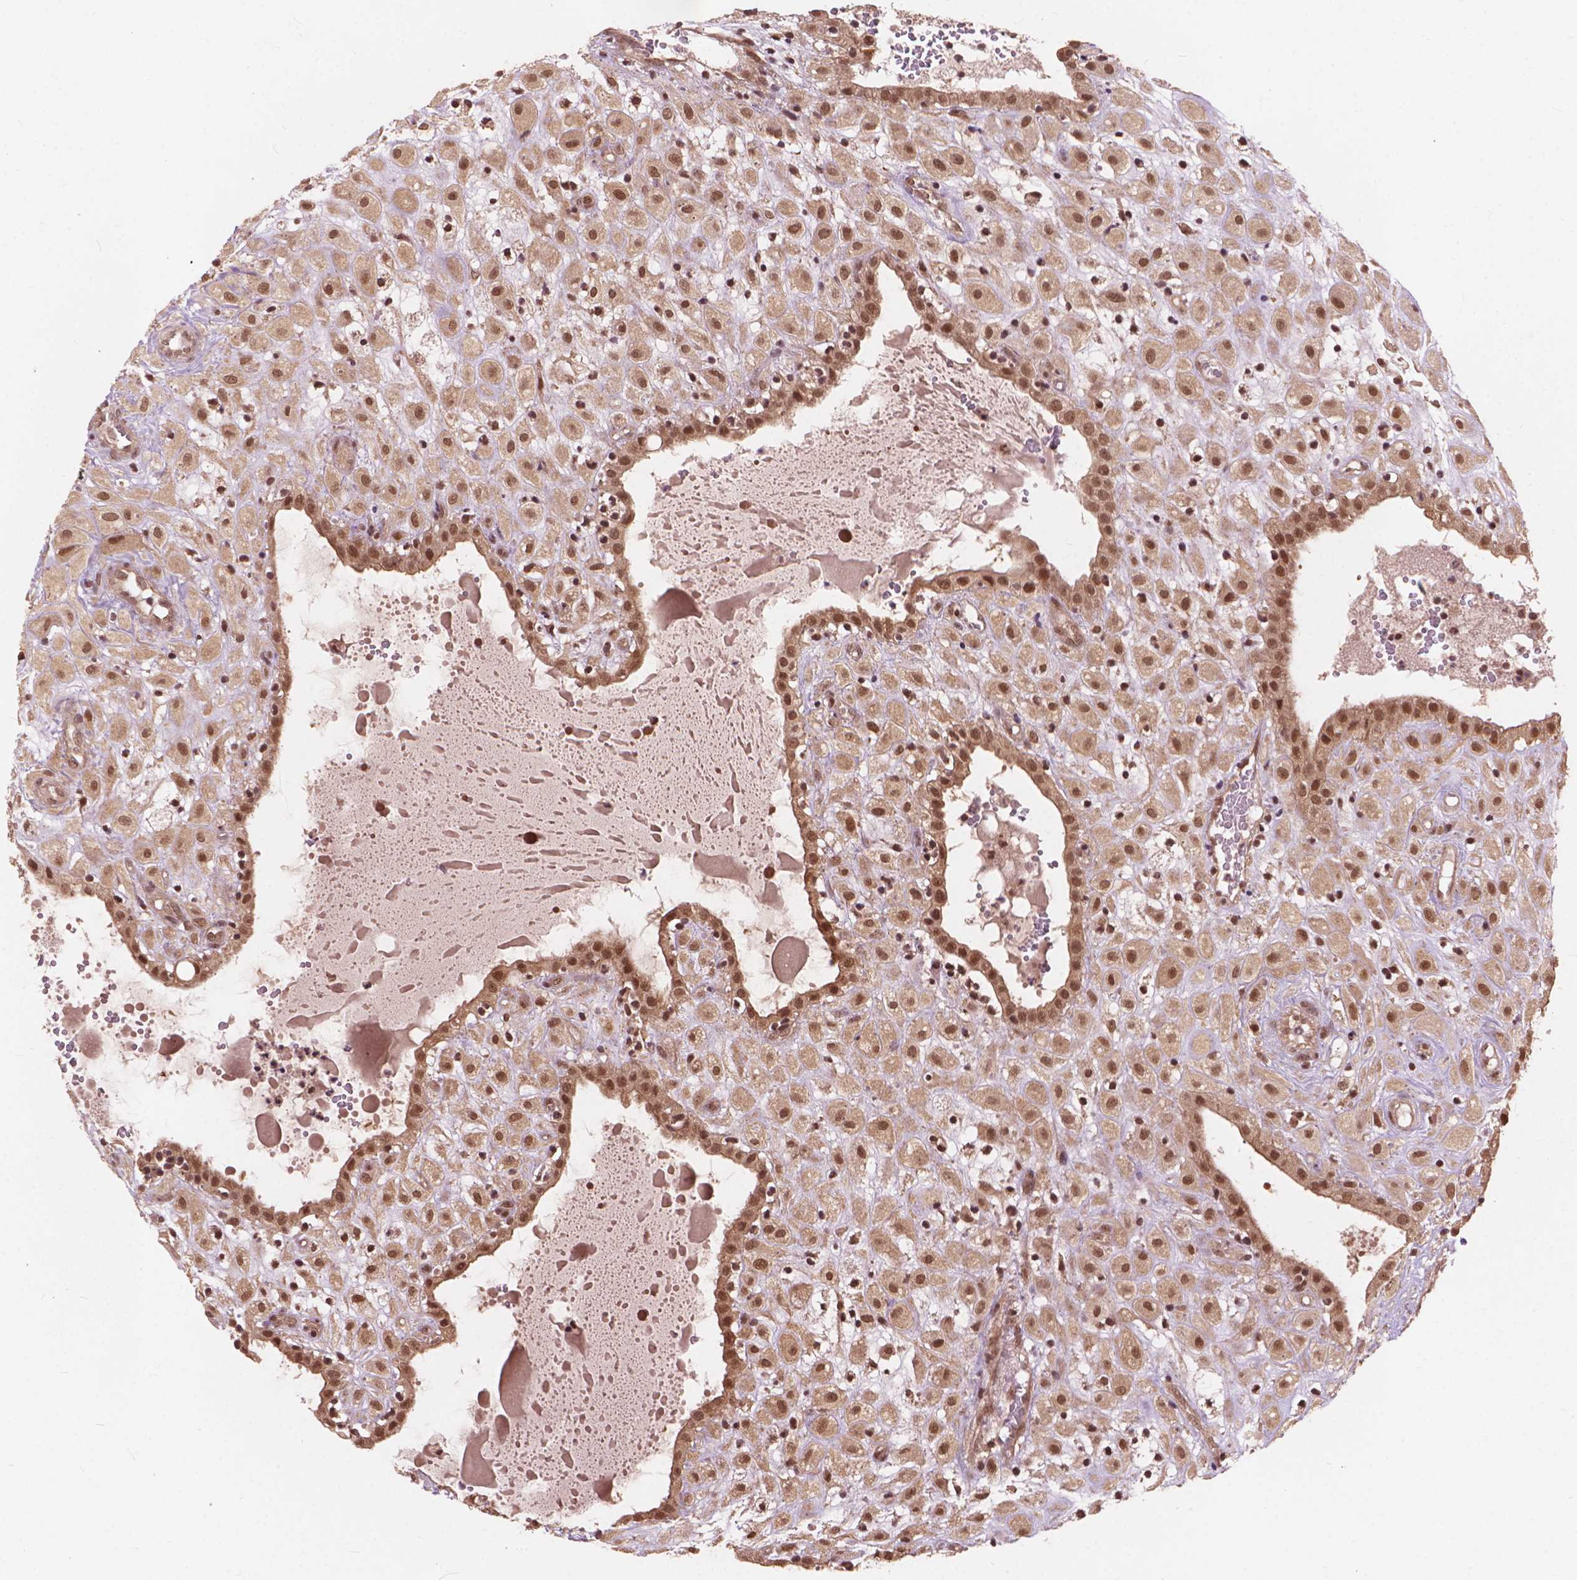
{"staining": {"intensity": "moderate", "quantity": ">75%", "location": "nuclear"}, "tissue": "placenta", "cell_type": "Decidual cells", "image_type": "normal", "snomed": [{"axis": "morphology", "description": "Normal tissue, NOS"}, {"axis": "topography", "description": "Placenta"}], "caption": "Placenta stained with a brown dye exhibits moderate nuclear positive positivity in about >75% of decidual cells.", "gene": "SSU72", "patient": {"sex": "female", "age": 24}}